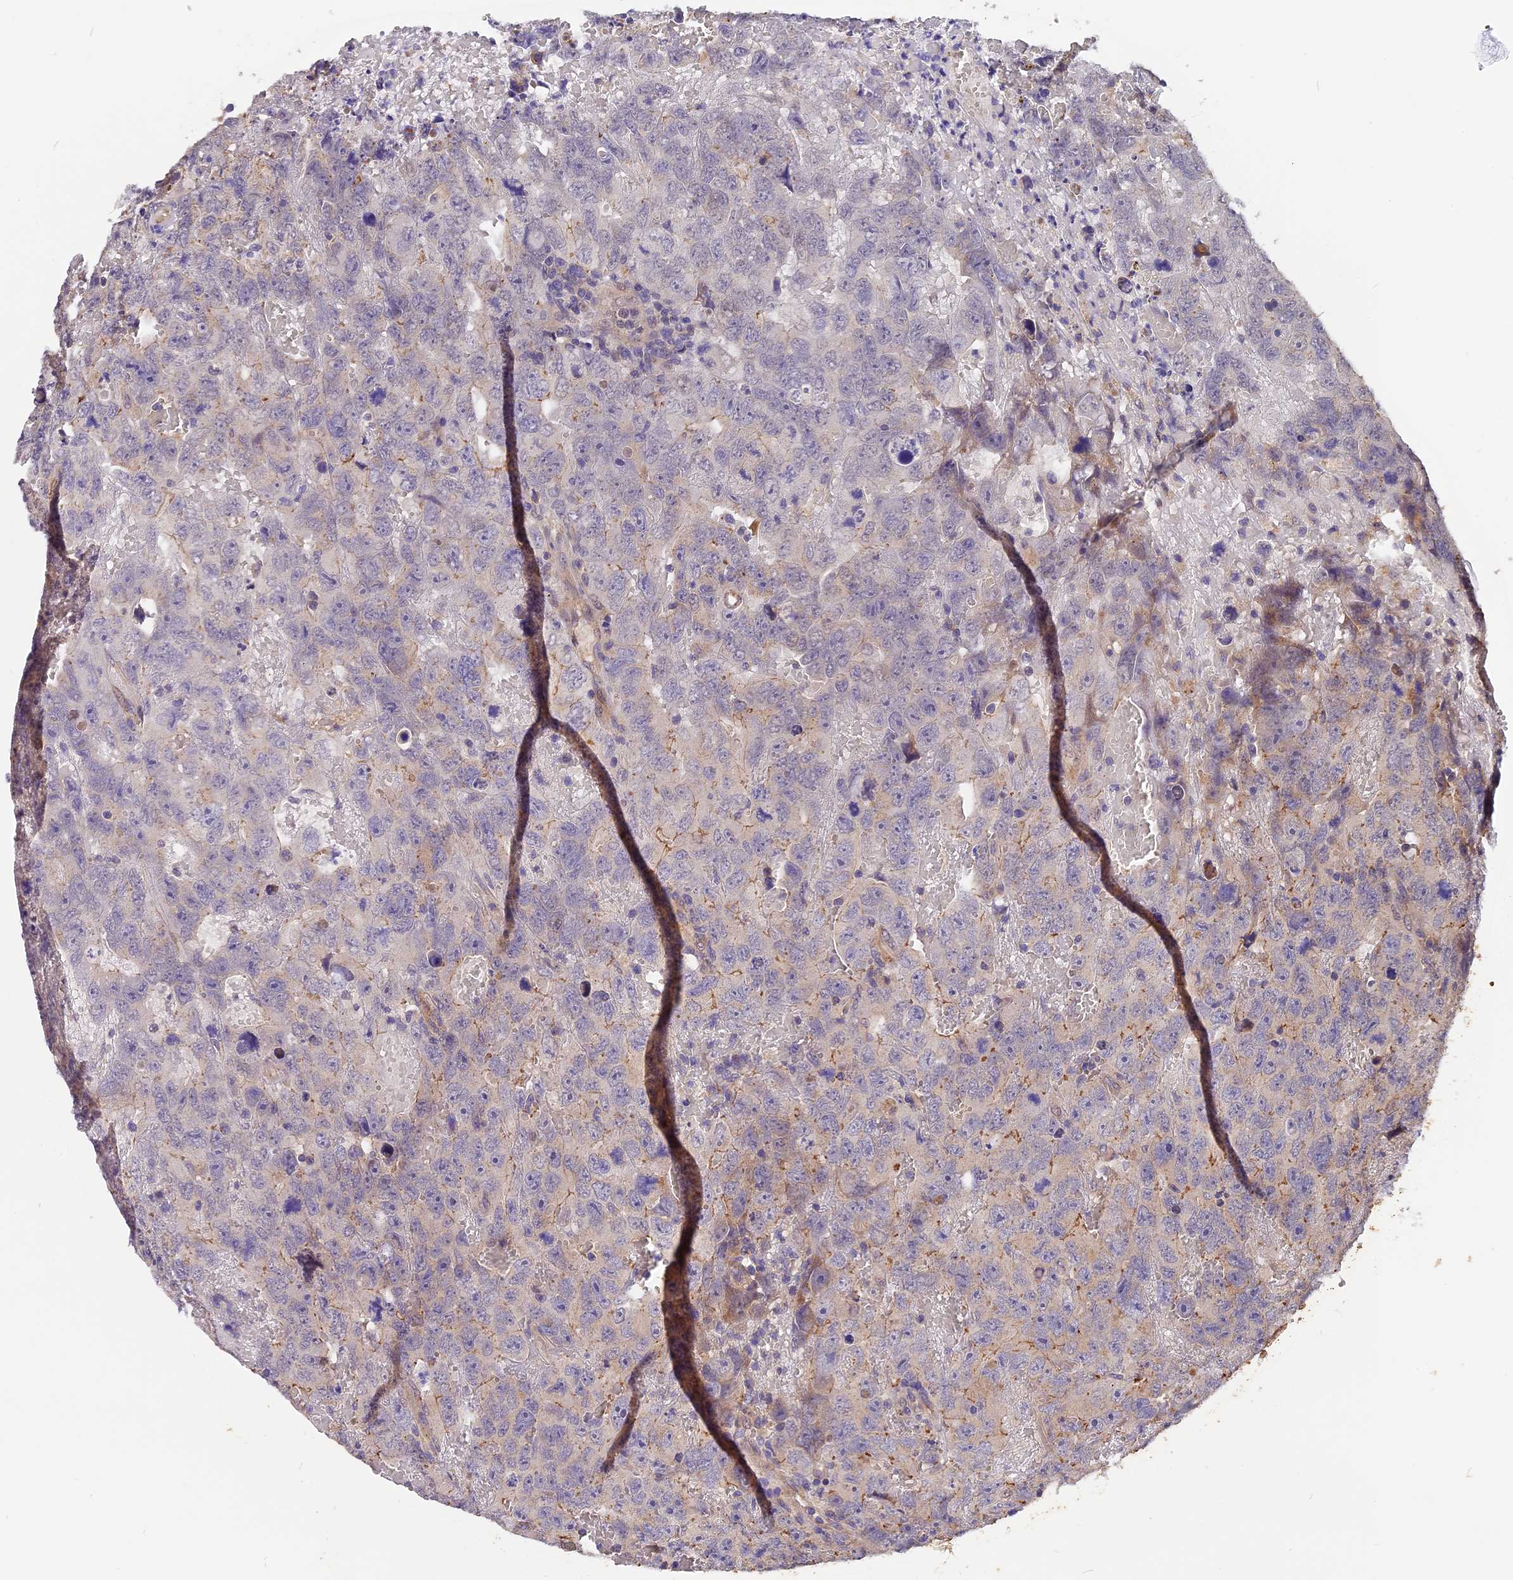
{"staining": {"intensity": "weak", "quantity": "<25%", "location": "cytoplasmic/membranous"}, "tissue": "testis cancer", "cell_type": "Tumor cells", "image_type": "cancer", "snomed": [{"axis": "morphology", "description": "Carcinoma, Embryonal, NOS"}, {"axis": "topography", "description": "Testis"}], "caption": "Immunohistochemical staining of human embryonal carcinoma (testis) shows no significant positivity in tumor cells.", "gene": "COPE", "patient": {"sex": "male", "age": 45}}